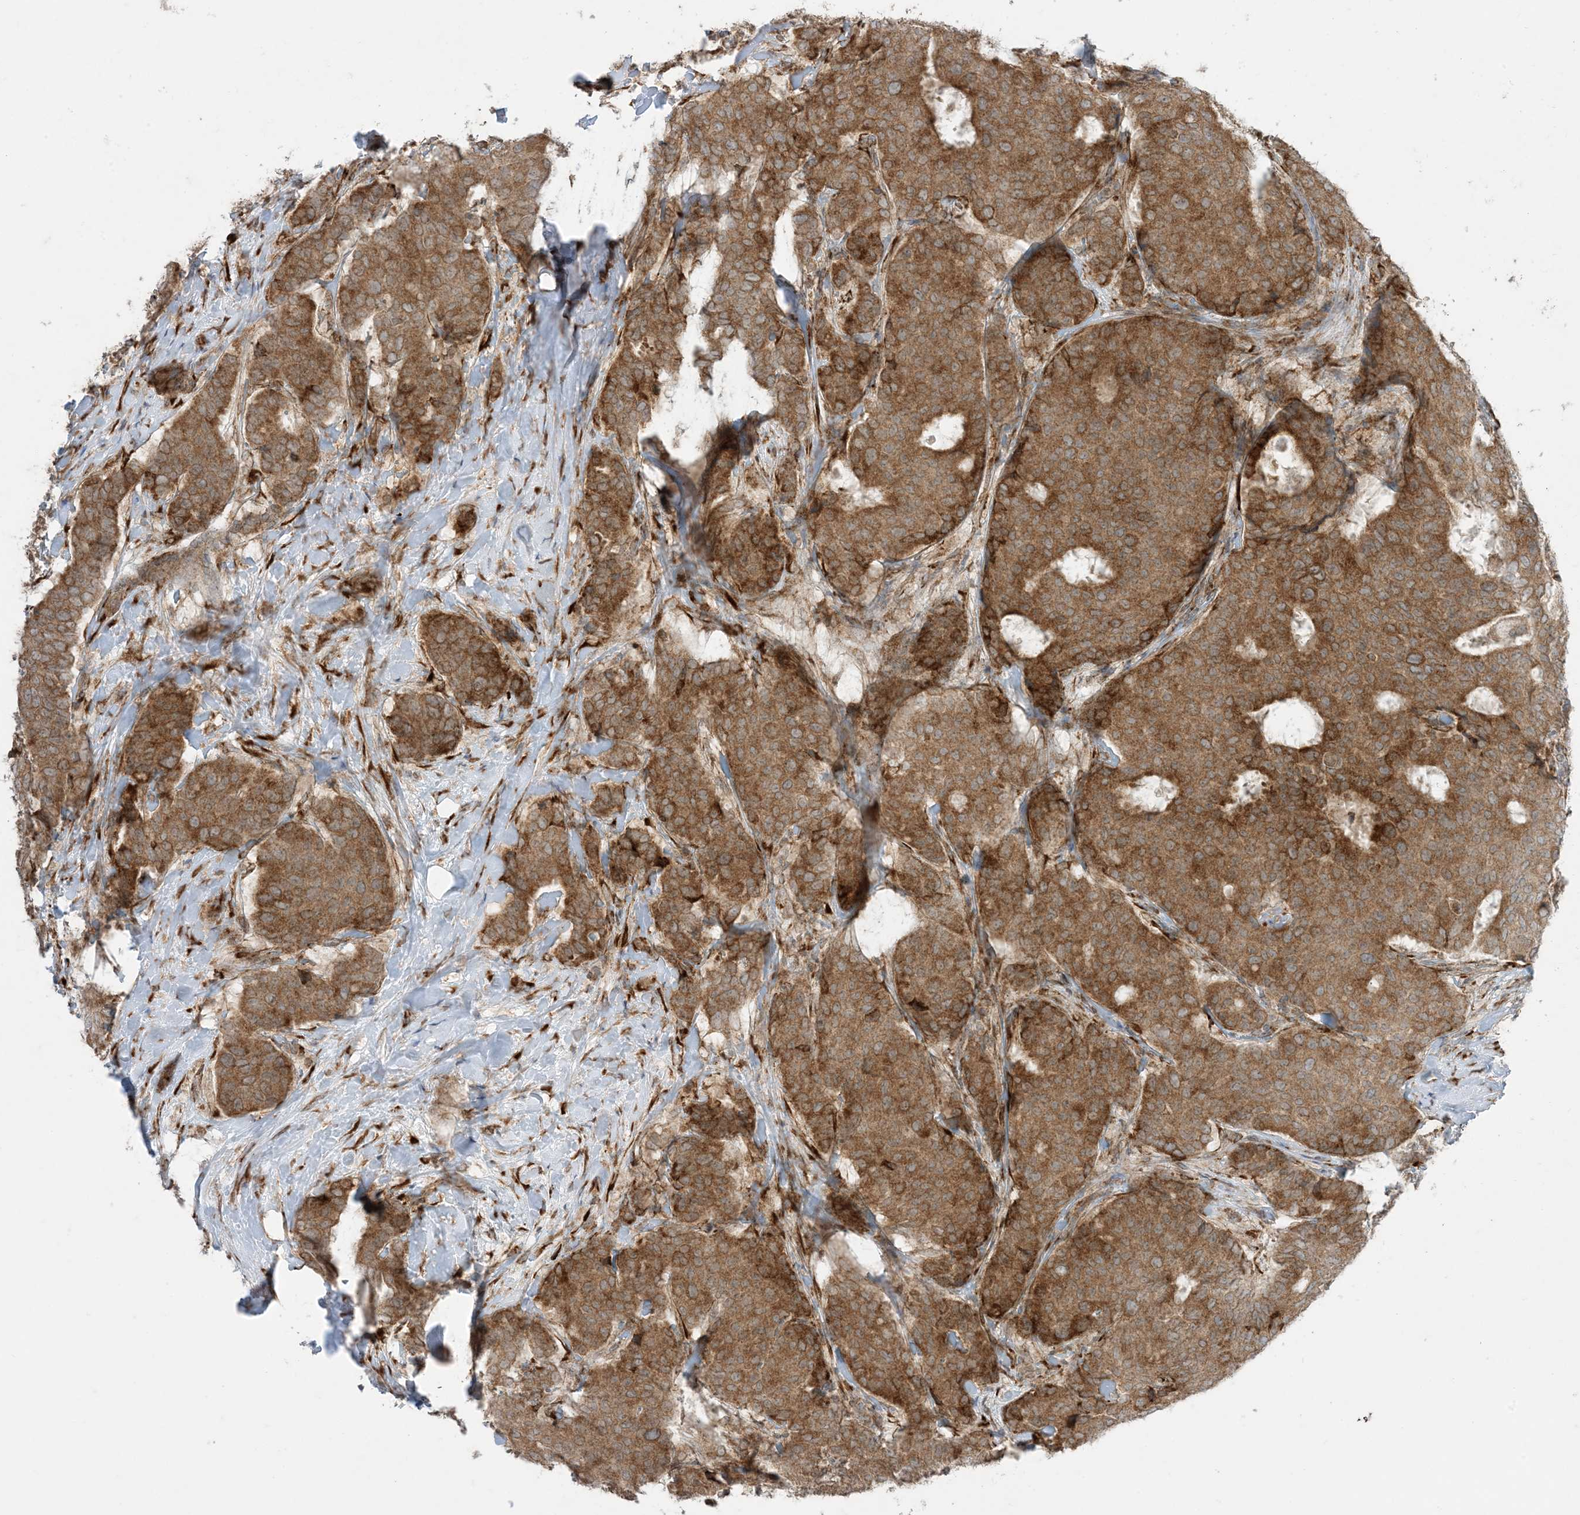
{"staining": {"intensity": "moderate", "quantity": ">75%", "location": "cytoplasmic/membranous"}, "tissue": "breast cancer", "cell_type": "Tumor cells", "image_type": "cancer", "snomed": [{"axis": "morphology", "description": "Duct carcinoma"}, {"axis": "topography", "description": "Breast"}], "caption": "The image demonstrates immunohistochemical staining of breast invasive ductal carcinoma. There is moderate cytoplasmic/membranous positivity is appreciated in about >75% of tumor cells.", "gene": "ODC1", "patient": {"sex": "female", "age": 75}}